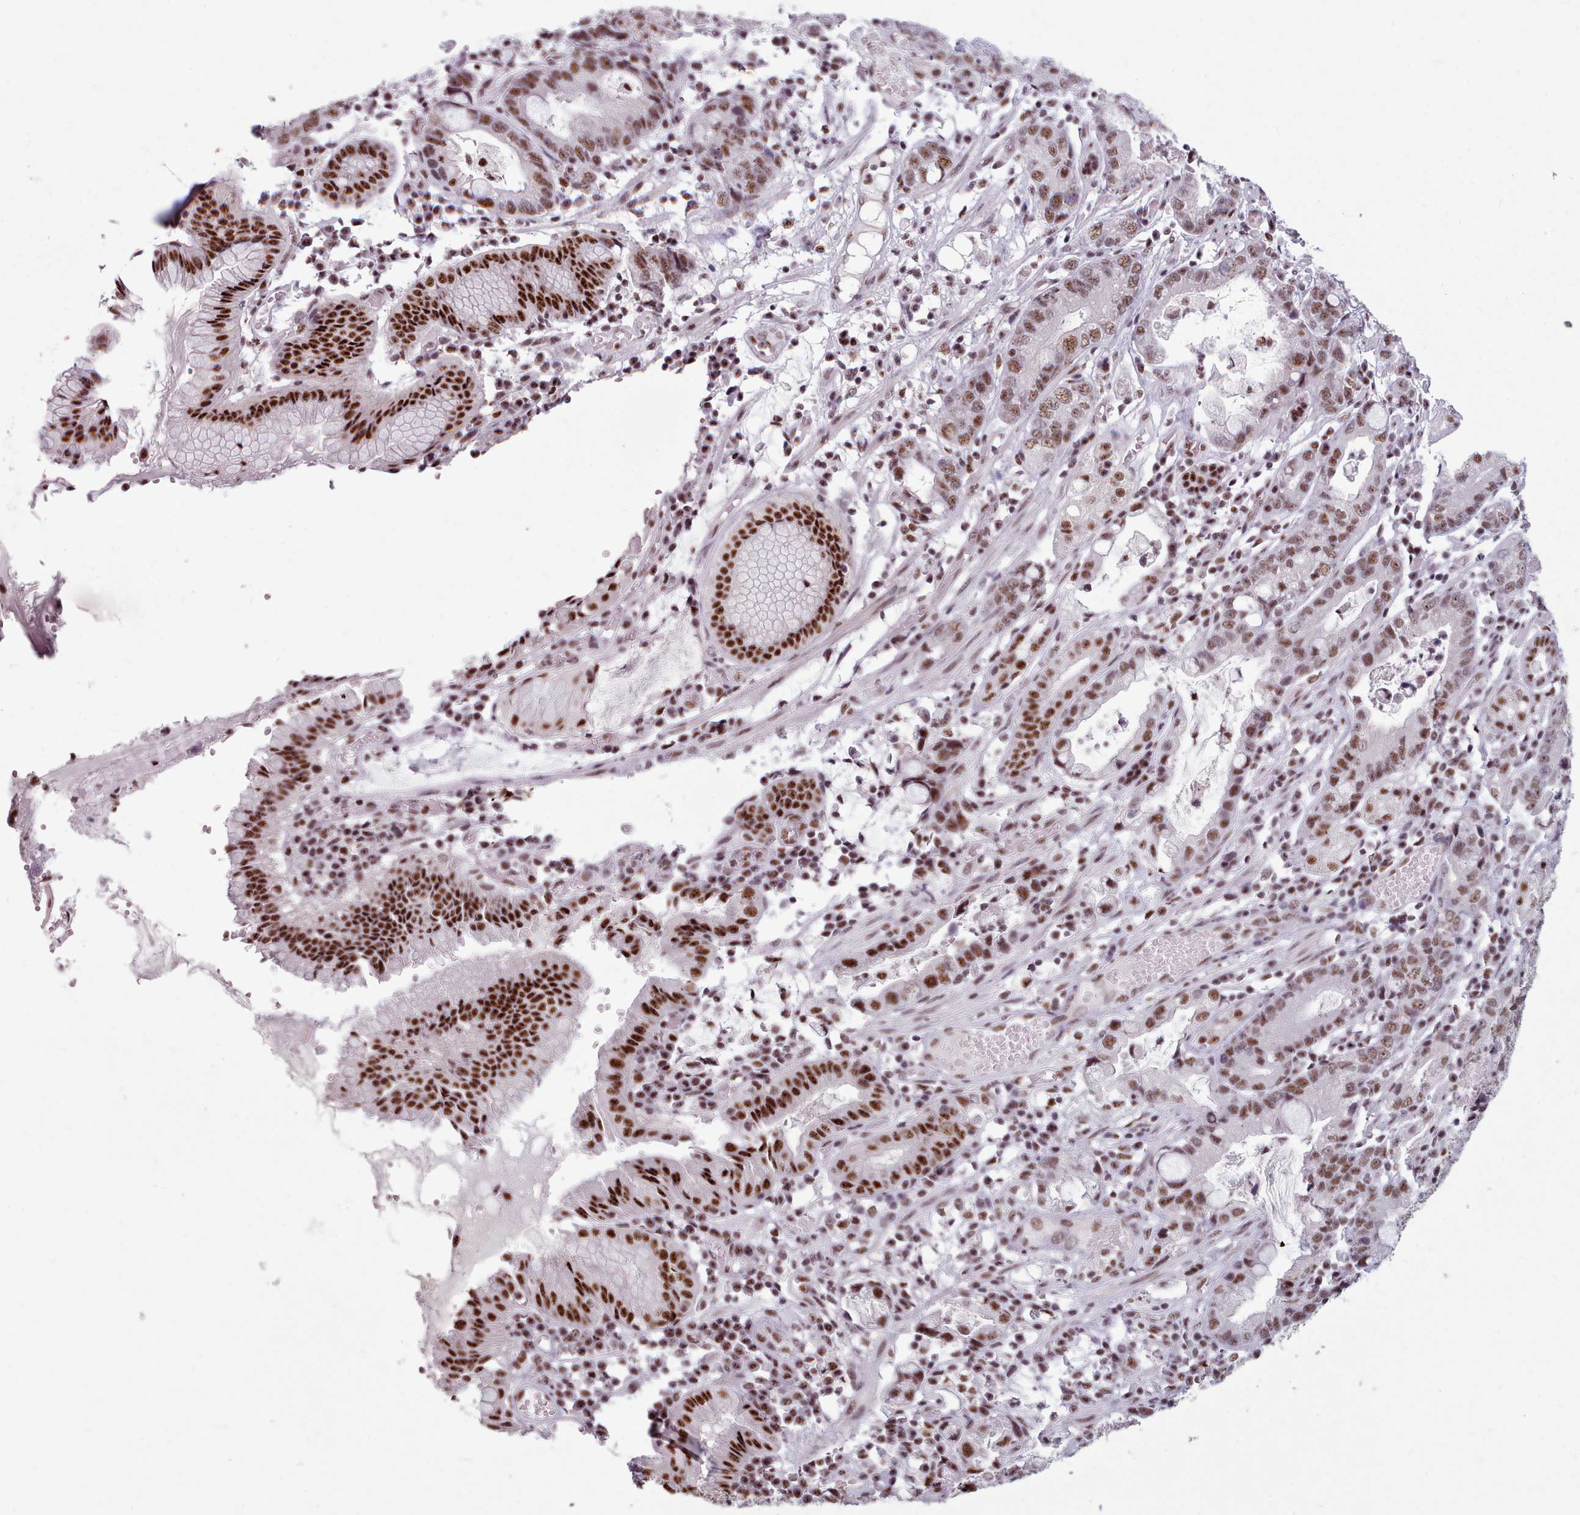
{"staining": {"intensity": "strong", "quantity": ">75%", "location": "nuclear"}, "tissue": "stomach cancer", "cell_type": "Tumor cells", "image_type": "cancer", "snomed": [{"axis": "morphology", "description": "Adenocarcinoma, NOS"}, {"axis": "topography", "description": "Stomach"}], "caption": "Immunohistochemical staining of human stomach adenocarcinoma reveals high levels of strong nuclear staining in approximately >75% of tumor cells.", "gene": "SRRM1", "patient": {"sex": "male", "age": 55}}